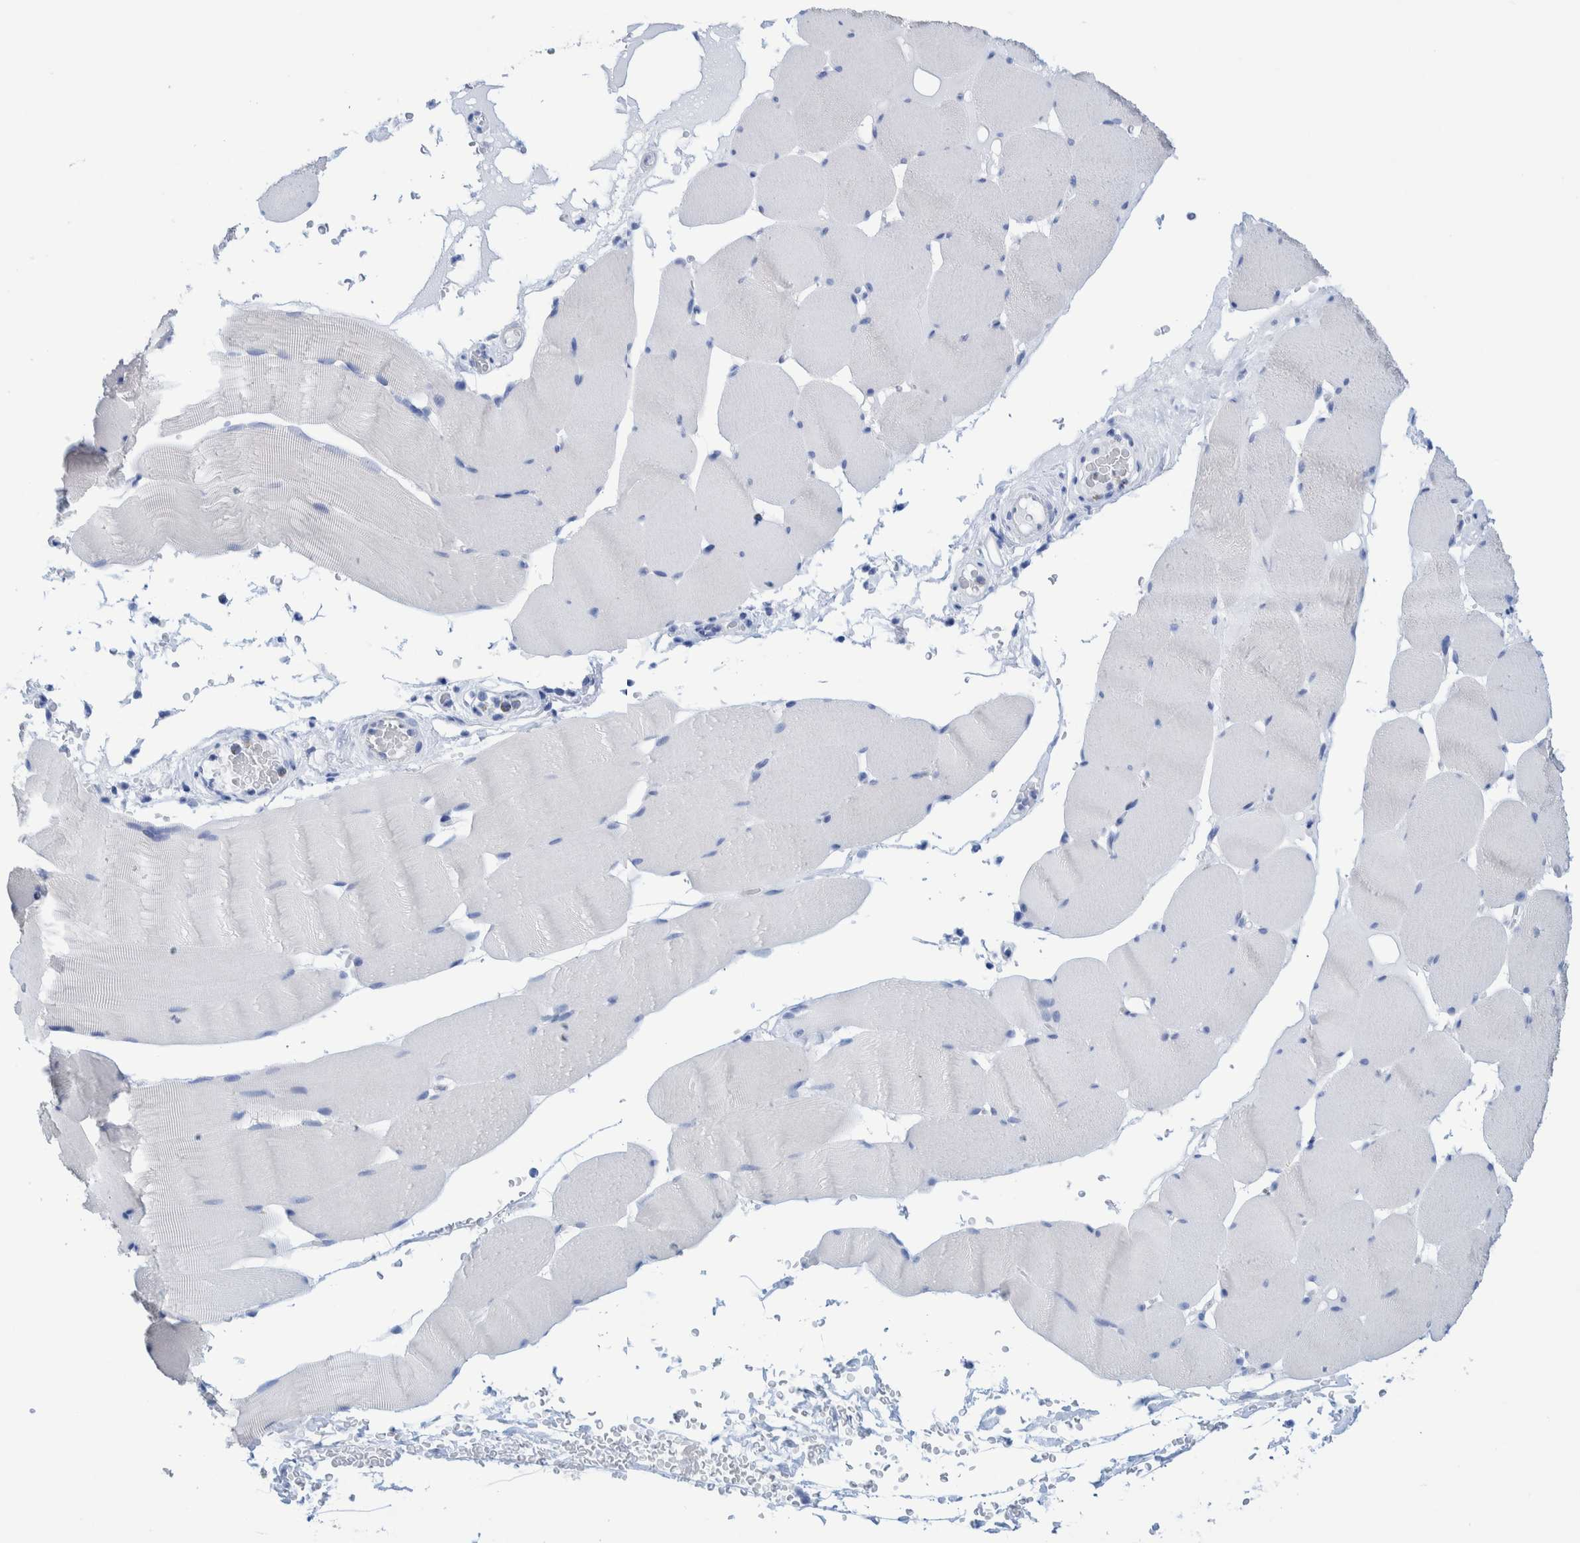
{"staining": {"intensity": "negative", "quantity": "none", "location": "none"}, "tissue": "skeletal muscle", "cell_type": "Myocytes", "image_type": "normal", "snomed": [{"axis": "morphology", "description": "Normal tissue, NOS"}, {"axis": "topography", "description": "Skeletal muscle"}], "caption": "High power microscopy image of an IHC histopathology image of normal skeletal muscle, revealing no significant staining in myocytes. The staining was performed using DAB (3,3'-diaminobenzidine) to visualize the protein expression in brown, while the nuclei were stained in blue with hematoxylin (Magnification: 20x).", "gene": "PERP", "patient": {"sex": "male", "age": 62}}